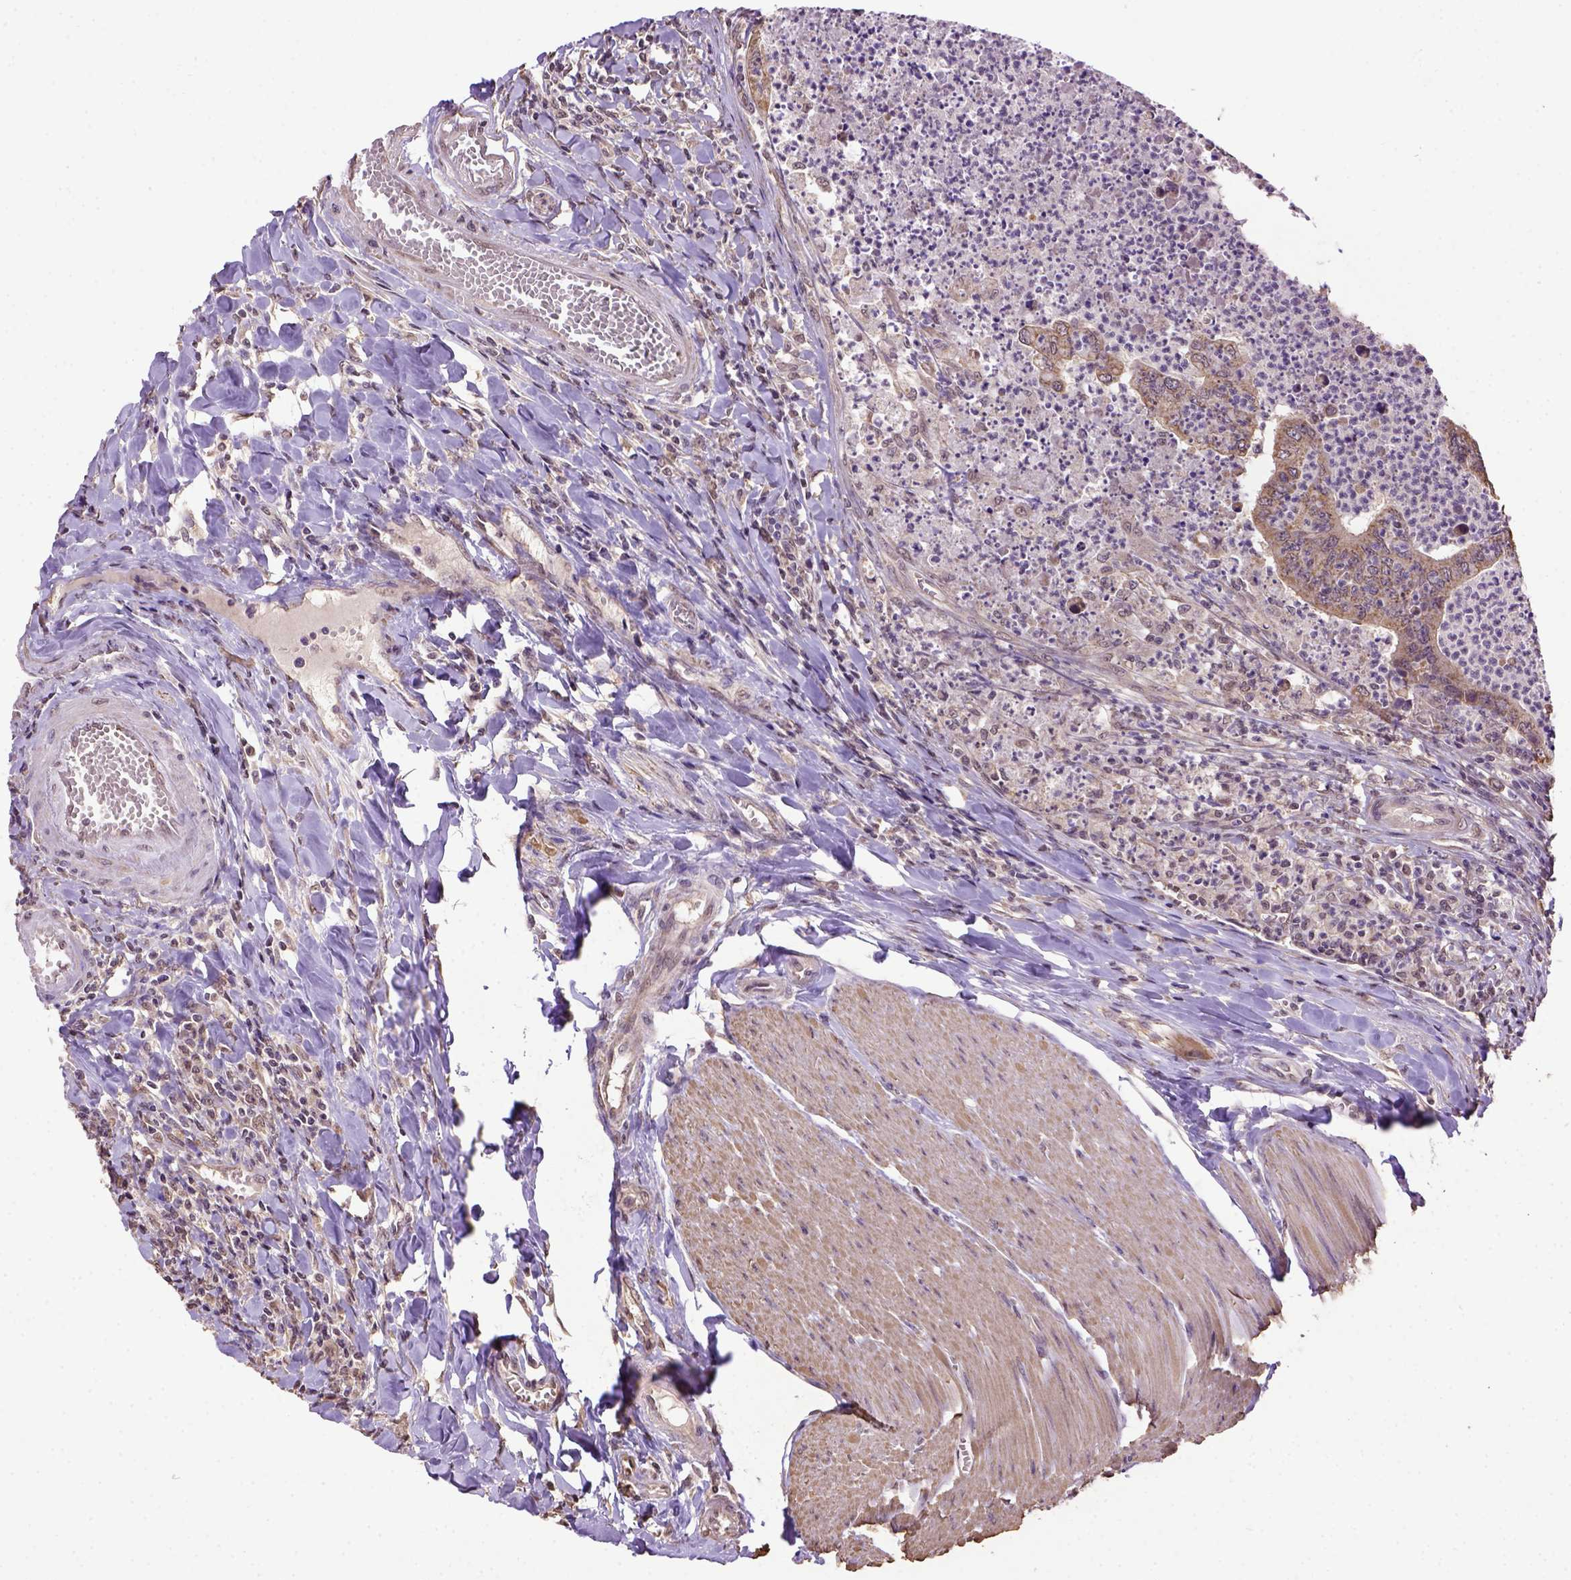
{"staining": {"intensity": "moderate", "quantity": "<25%", "location": "cytoplasmic/membranous"}, "tissue": "colorectal cancer", "cell_type": "Tumor cells", "image_type": "cancer", "snomed": [{"axis": "morphology", "description": "Adenocarcinoma, NOS"}, {"axis": "topography", "description": "Colon"}], "caption": "Protein expression analysis of human colorectal cancer reveals moderate cytoplasmic/membranous positivity in approximately <25% of tumor cells. The staining was performed using DAB to visualize the protein expression in brown, while the nuclei were stained in blue with hematoxylin (Magnification: 20x).", "gene": "WDR17", "patient": {"sex": "female", "age": 67}}